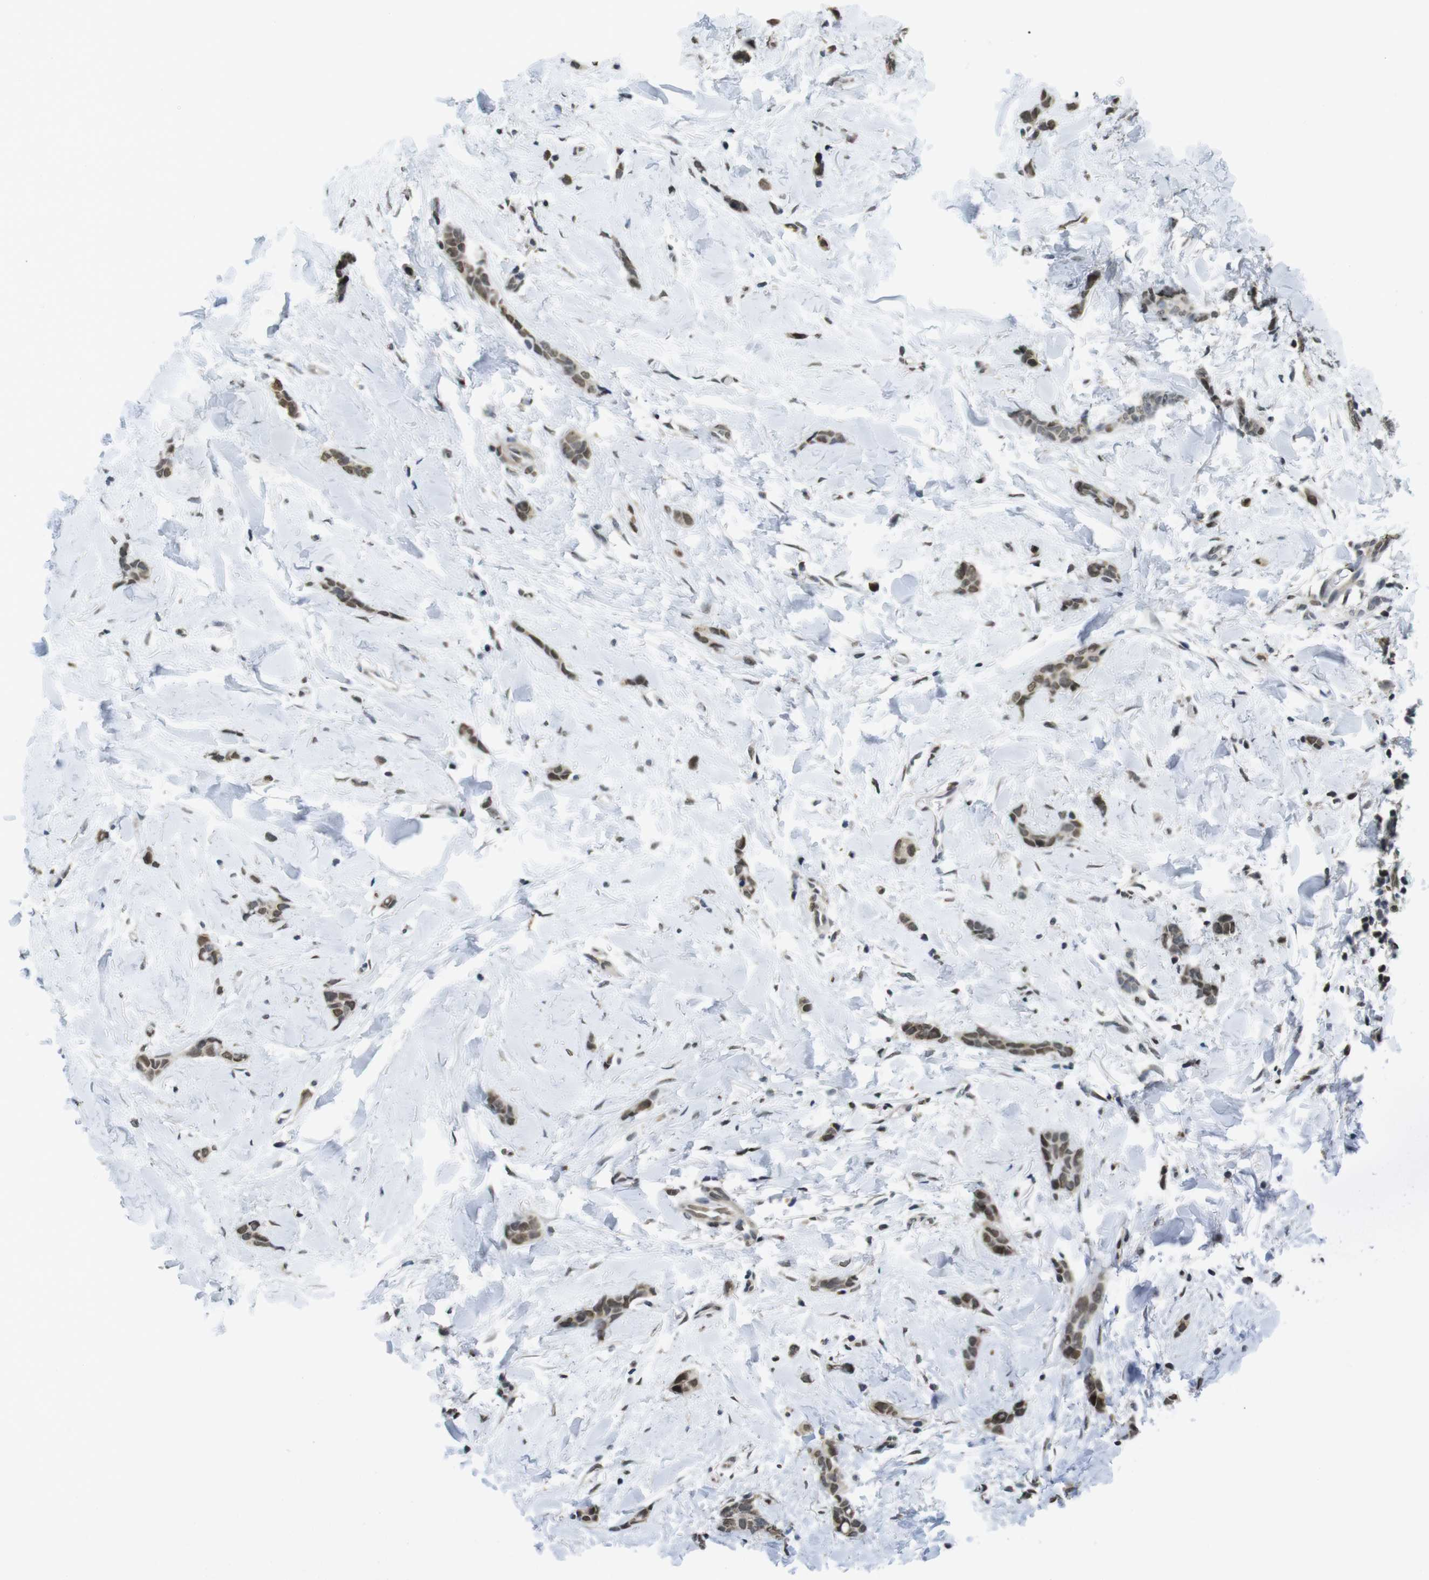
{"staining": {"intensity": "moderate", "quantity": ">75%", "location": "nuclear"}, "tissue": "breast cancer", "cell_type": "Tumor cells", "image_type": "cancer", "snomed": [{"axis": "morphology", "description": "Lobular carcinoma"}, {"axis": "topography", "description": "Skin"}, {"axis": "topography", "description": "Breast"}], "caption": "Immunohistochemistry (IHC) staining of lobular carcinoma (breast), which demonstrates medium levels of moderate nuclear staining in approximately >75% of tumor cells indicating moderate nuclear protein expression. The staining was performed using DAB (3,3'-diaminobenzidine) (brown) for protein detection and nuclei were counterstained in hematoxylin (blue).", "gene": "USP7", "patient": {"sex": "female", "age": 46}}